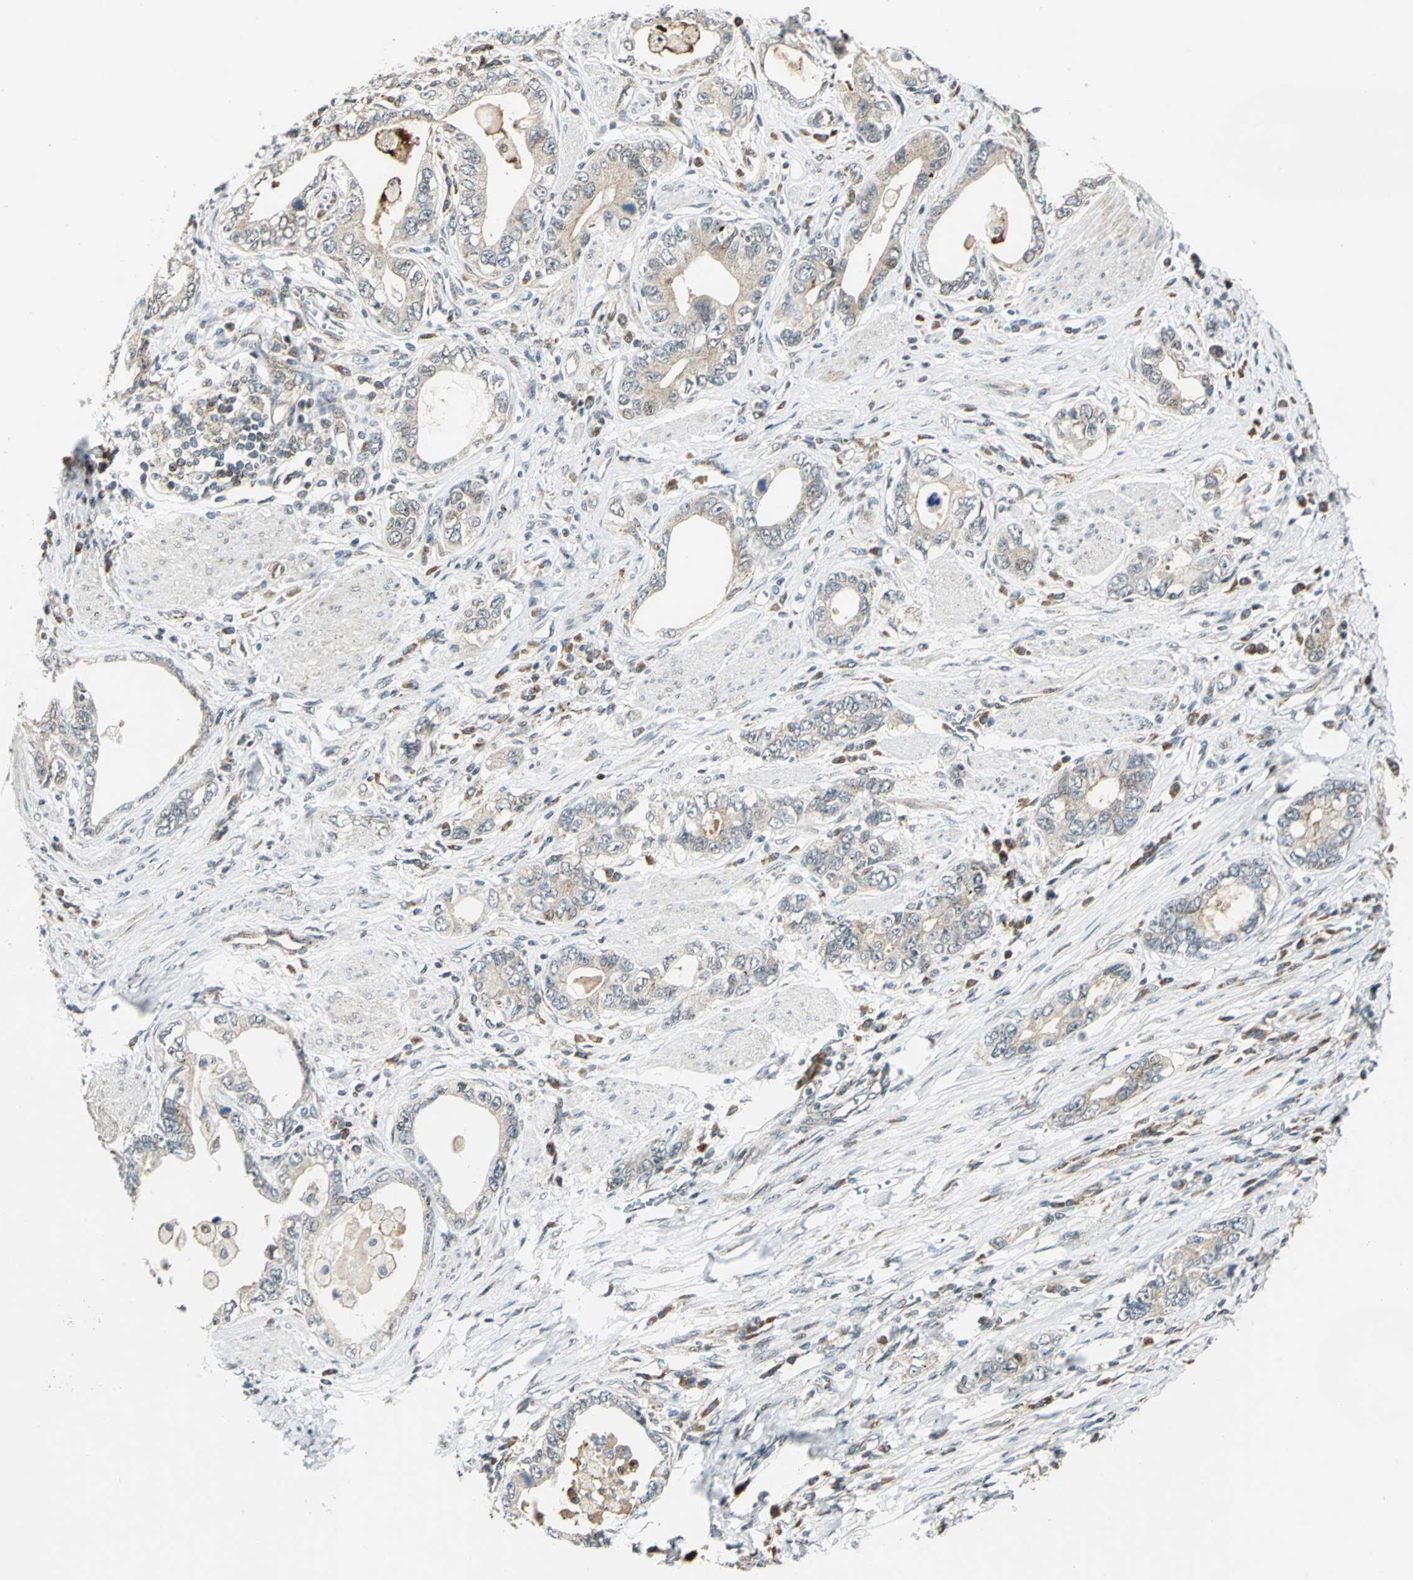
{"staining": {"intensity": "moderate", "quantity": ">75%", "location": "cytoplasmic/membranous"}, "tissue": "stomach cancer", "cell_type": "Tumor cells", "image_type": "cancer", "snomed": [{"axis": "morphology", "description": "Adenocarcinoma, NOS"}, {"axis": "topography", "description": "Stomach, lower"}], "caption": "Protein expression analysis of human adenocarcinoma (stomach) reveals moderate cytoplasmic/membranous expression in approximately >75% of tumor cells. The protein is stained brown, and the nuclei are stained in blue (DAB IHC with brightfield microscopy, high magnification).", "gene": "ATP6V1A", "patient": {"sex": "female", "age": 93}}